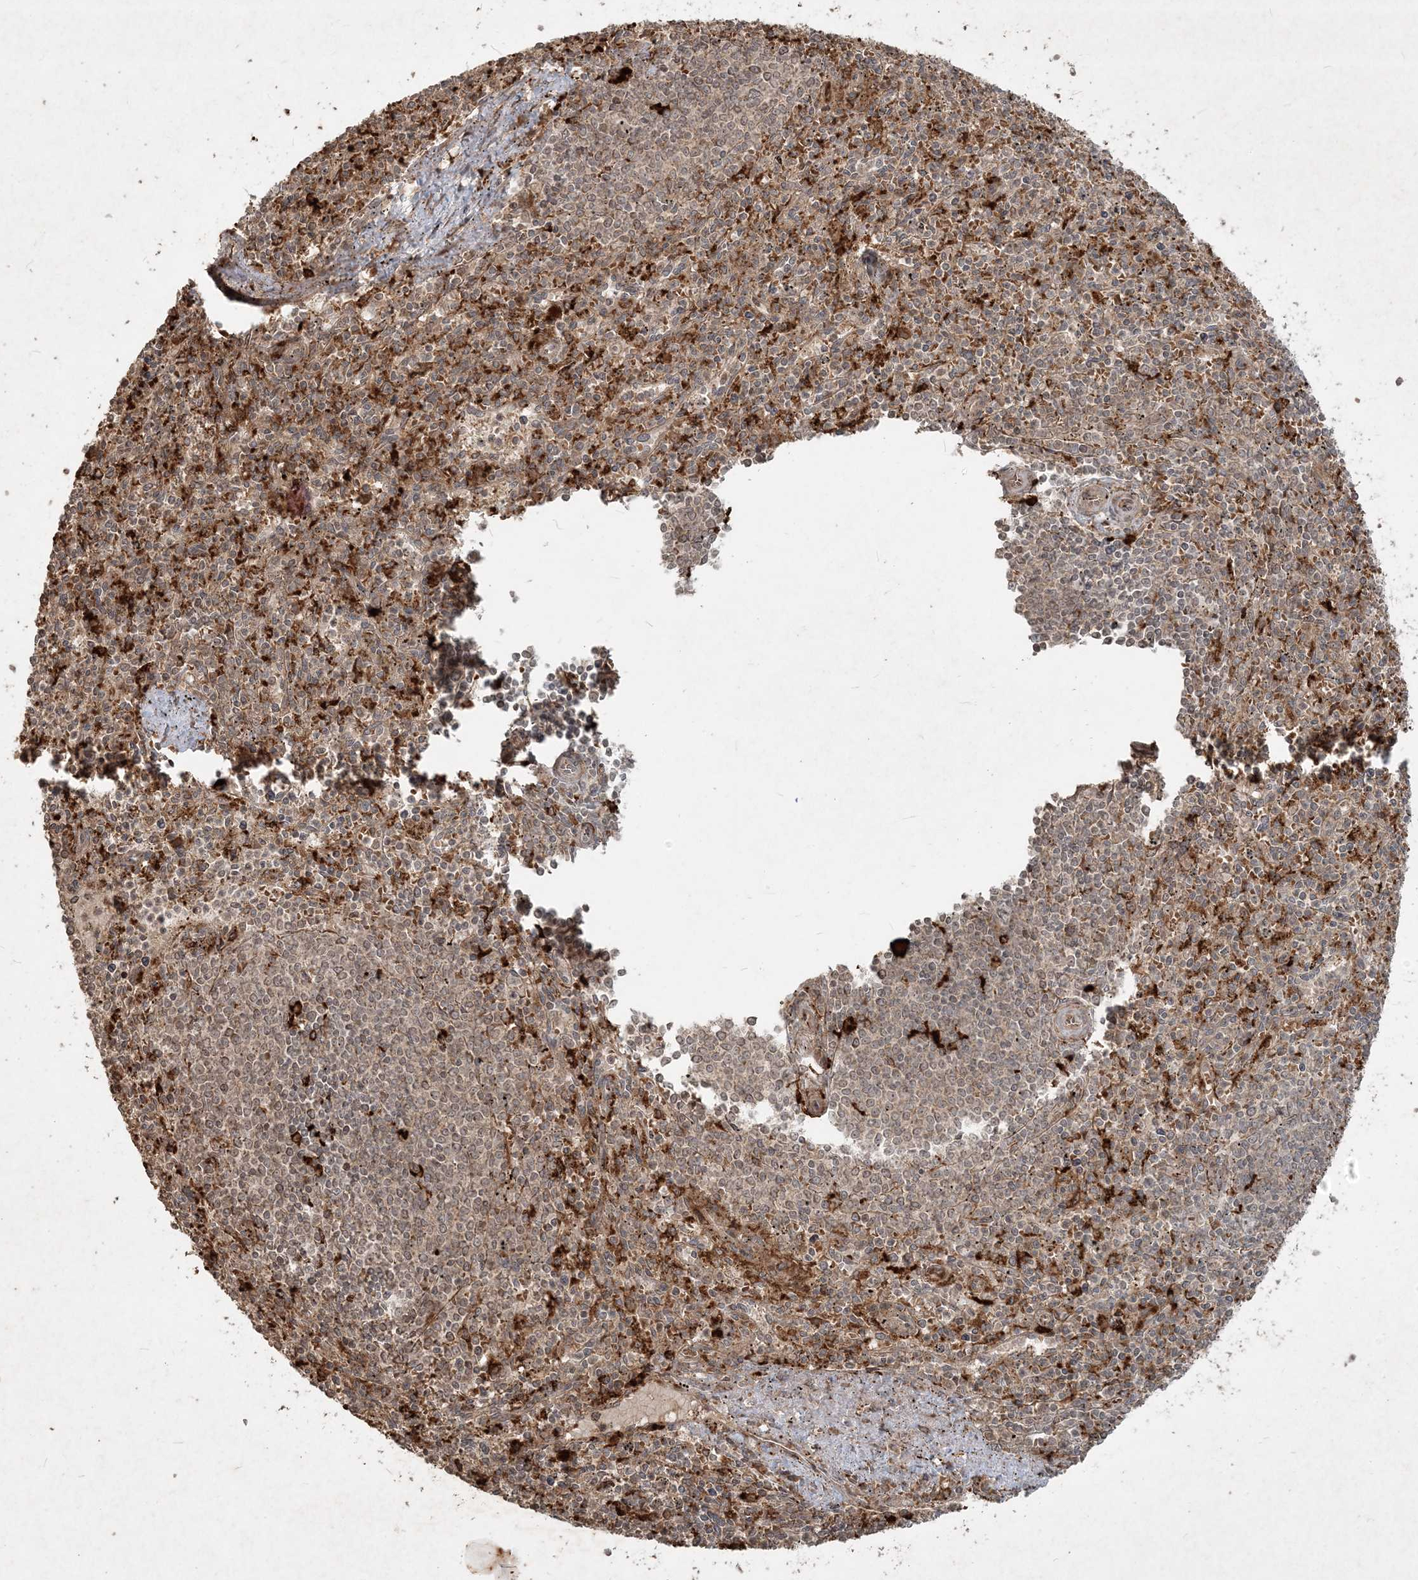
{"staining": {"intensity": "moderate", "quantity": "25%-75%", "location": "cytoplasmic/membranous"}, "tissue": "spleen", "cell_type": "Cells in red pulp", "image_type": "normal", "snomed": [{"axis": "morphology", "description": "Normal tissue, NOS"}, {"axis": "topography", "description": "Spleen"}], "caption": "Moderate cytoplasmic/membranous positivity is appreciated in about 25%-75% of cells in red pulp in unremarkable spleen. The staining was performed using DAB (3,3'-diaminobenzidine), with brown indicating positive protein expression. Nuclei are stained blue with hematoxylin.", "gene": "NARS1", "patient": {"sex": "male", "age": 72}}